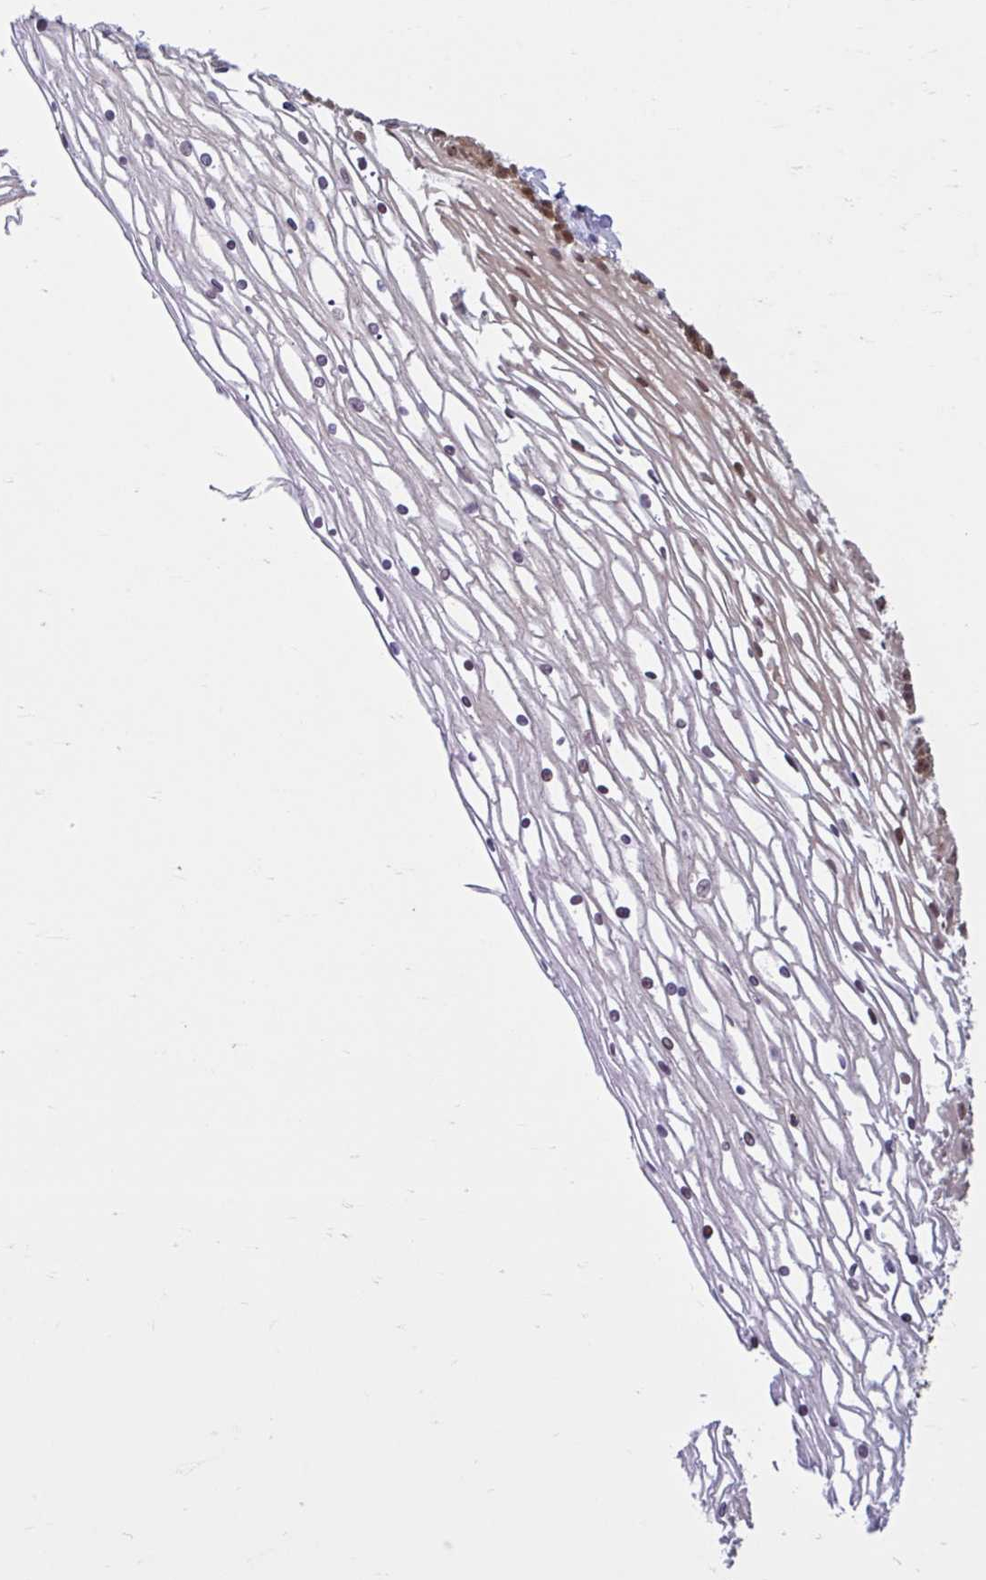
{"staining": {"intensity": "moderate", "quantity": ">75%", "location": "cytoplasmic/membranous,nuclear"}, "tissue": "cervix", "cell_type": "Glandular cells", "image_type": "normal", "snomed": [{"axis": "morphology", "description": "Normal tissue, NOS"}, {"axis": "topography", "description": "Cervix"}], "caption": "The image displays immunohistochemical staining of normal cervix. There is moderate cytoplasmic/membranous,nuclear positivity is identified in about >75% of glandular cells. (DAB (3,3'-diaminobenzidine) IHC, brown staining for protein, blue staining for nuclei).", "gene": "HMBS", "patient": {"sex": "female", "age": 36}}